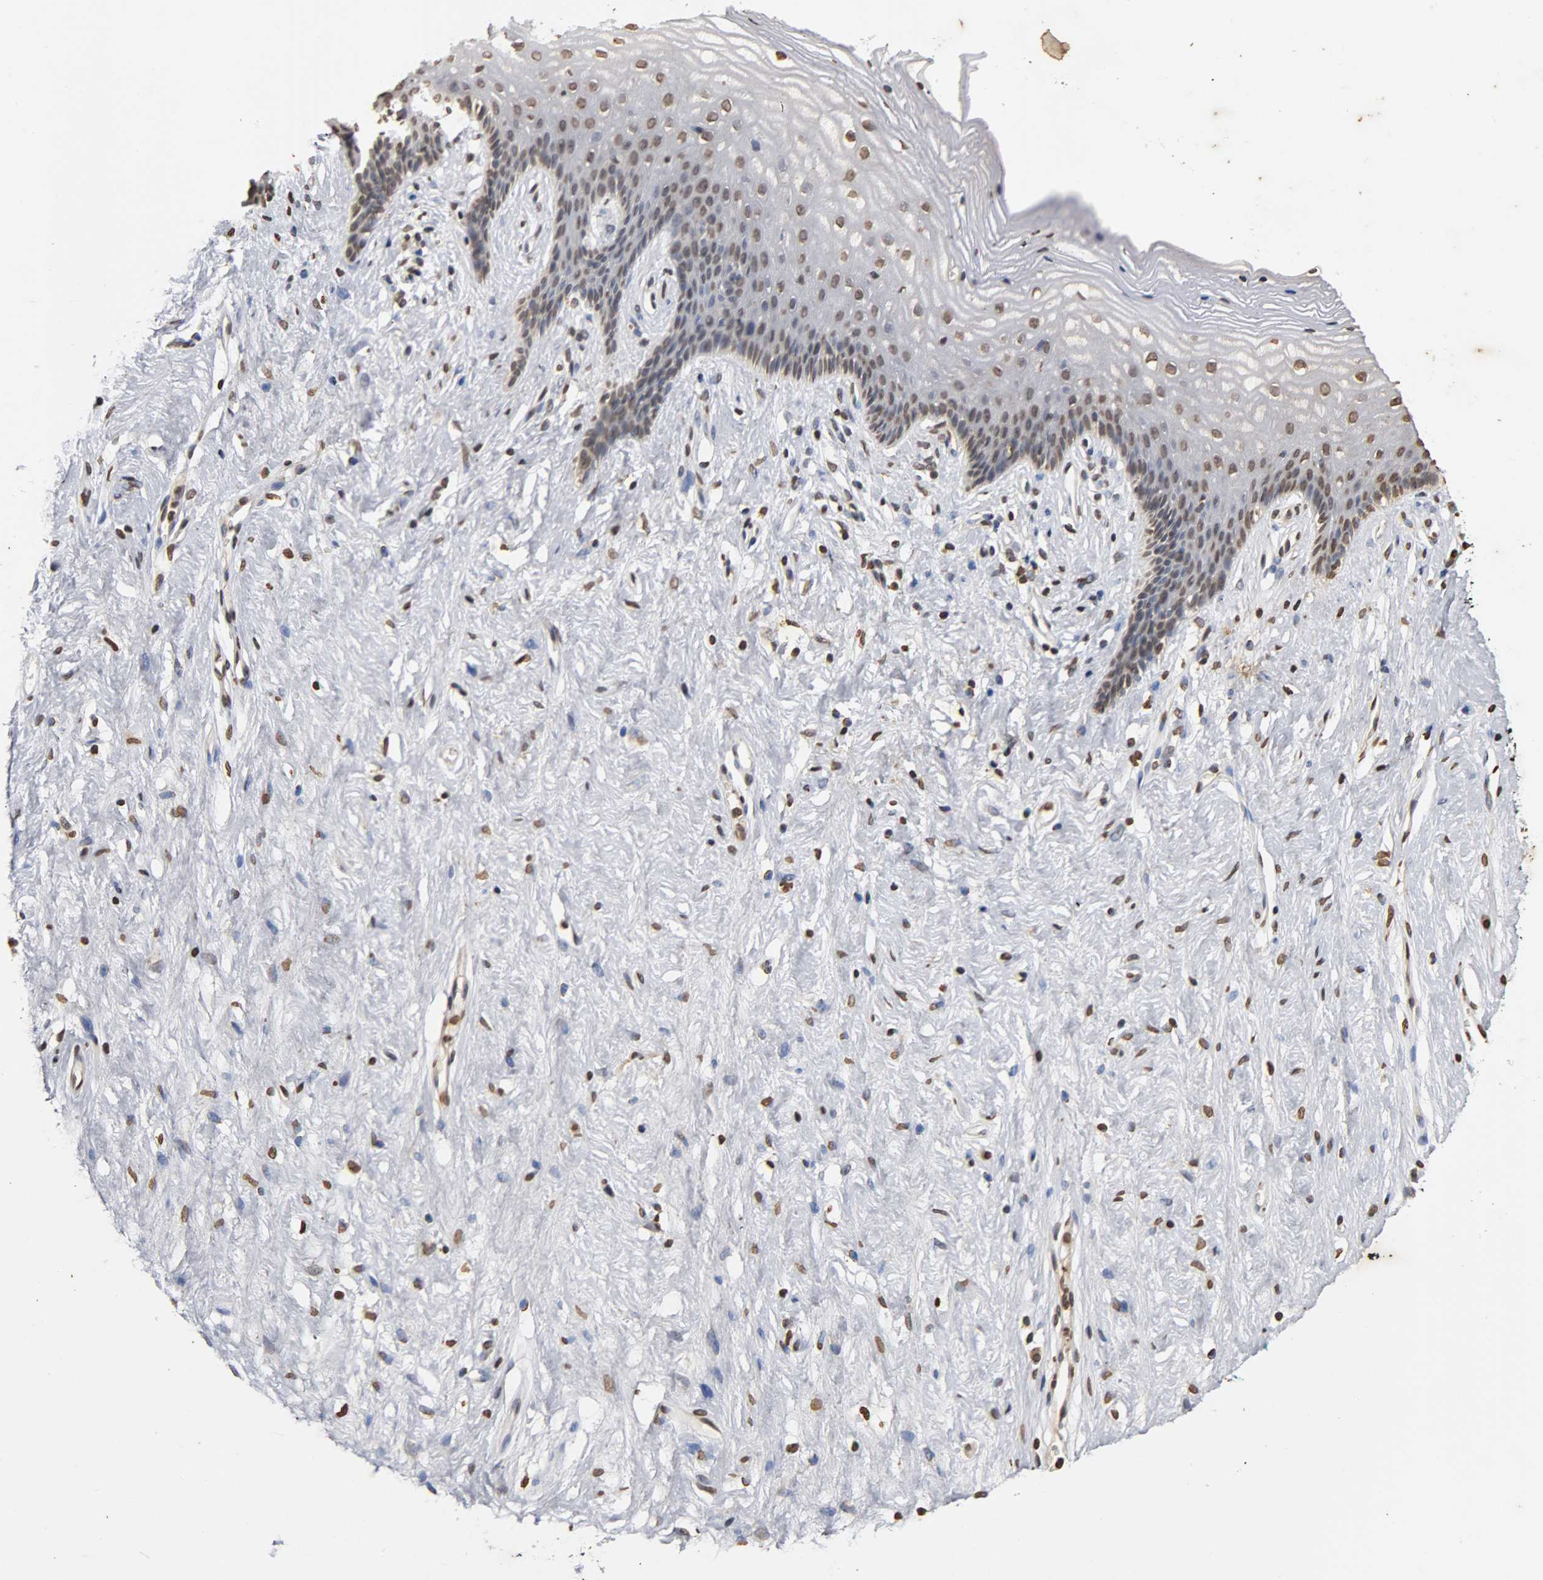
{"staining": {"intensity": "weak", "quantity": "25%-75%", "location": "nuclear"}, "tissue": "vagina", "cell_type": "Squamous epithelial cells", "image_type": "normal", "snomed": [{"axis": "morphology", "description": "Normal tissue, NOS"}, {"axis": "topography", "description": "Vagina"}], "caption": "Immunohistochemistry photomicrograph of benign vagina: human vagina stained using IHC demonstrates low levels of weak protein expression localized specifically in the nuclear of squamous epithelial cells, appearing as a nuclear brown color.", "gene": "ERCC2", "patient": {"sex": "female", "age": 44}}